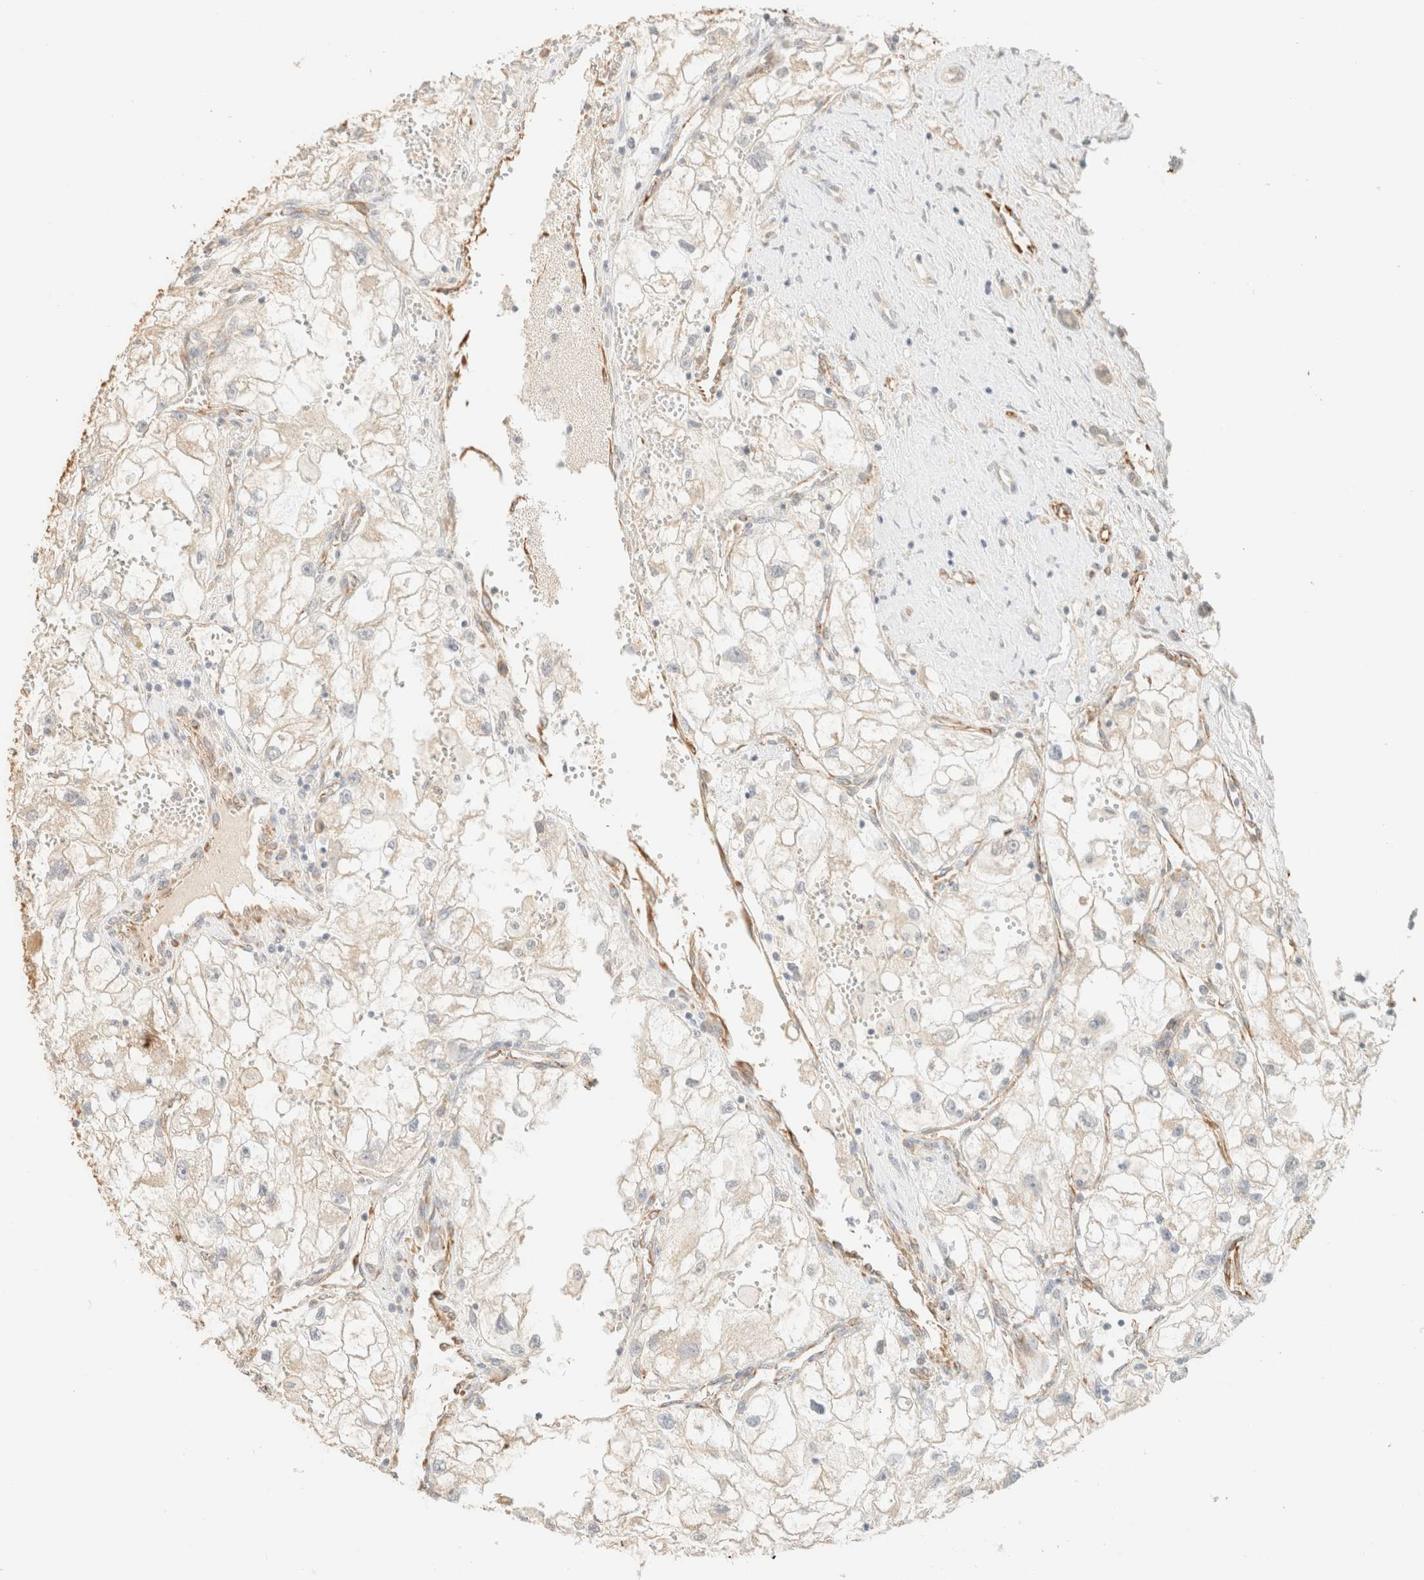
{"staining": {"intensity": "negative", "quantity": "none", "location": "none"}, "tissue": "renal cancer", "cell_type": "Tumor cells", "image_type": "cancer", "snomed": [{"axis": "morphology", "description": "Adenocarcinoma, NOS"}, {"axis": "topography", "description": "Kidney"}], "caption": "A high-resolution image shows immunohistochemistry (IHC) staining of renal adenocarcinoma, which reveals no significant staining in tumor cells. The staining is performed using DAB brown chromogen with nuclei counter-stained in using hematoxylin.", "gene": "SPARCL1", "patient": {"sex": "female", "age": 70}}